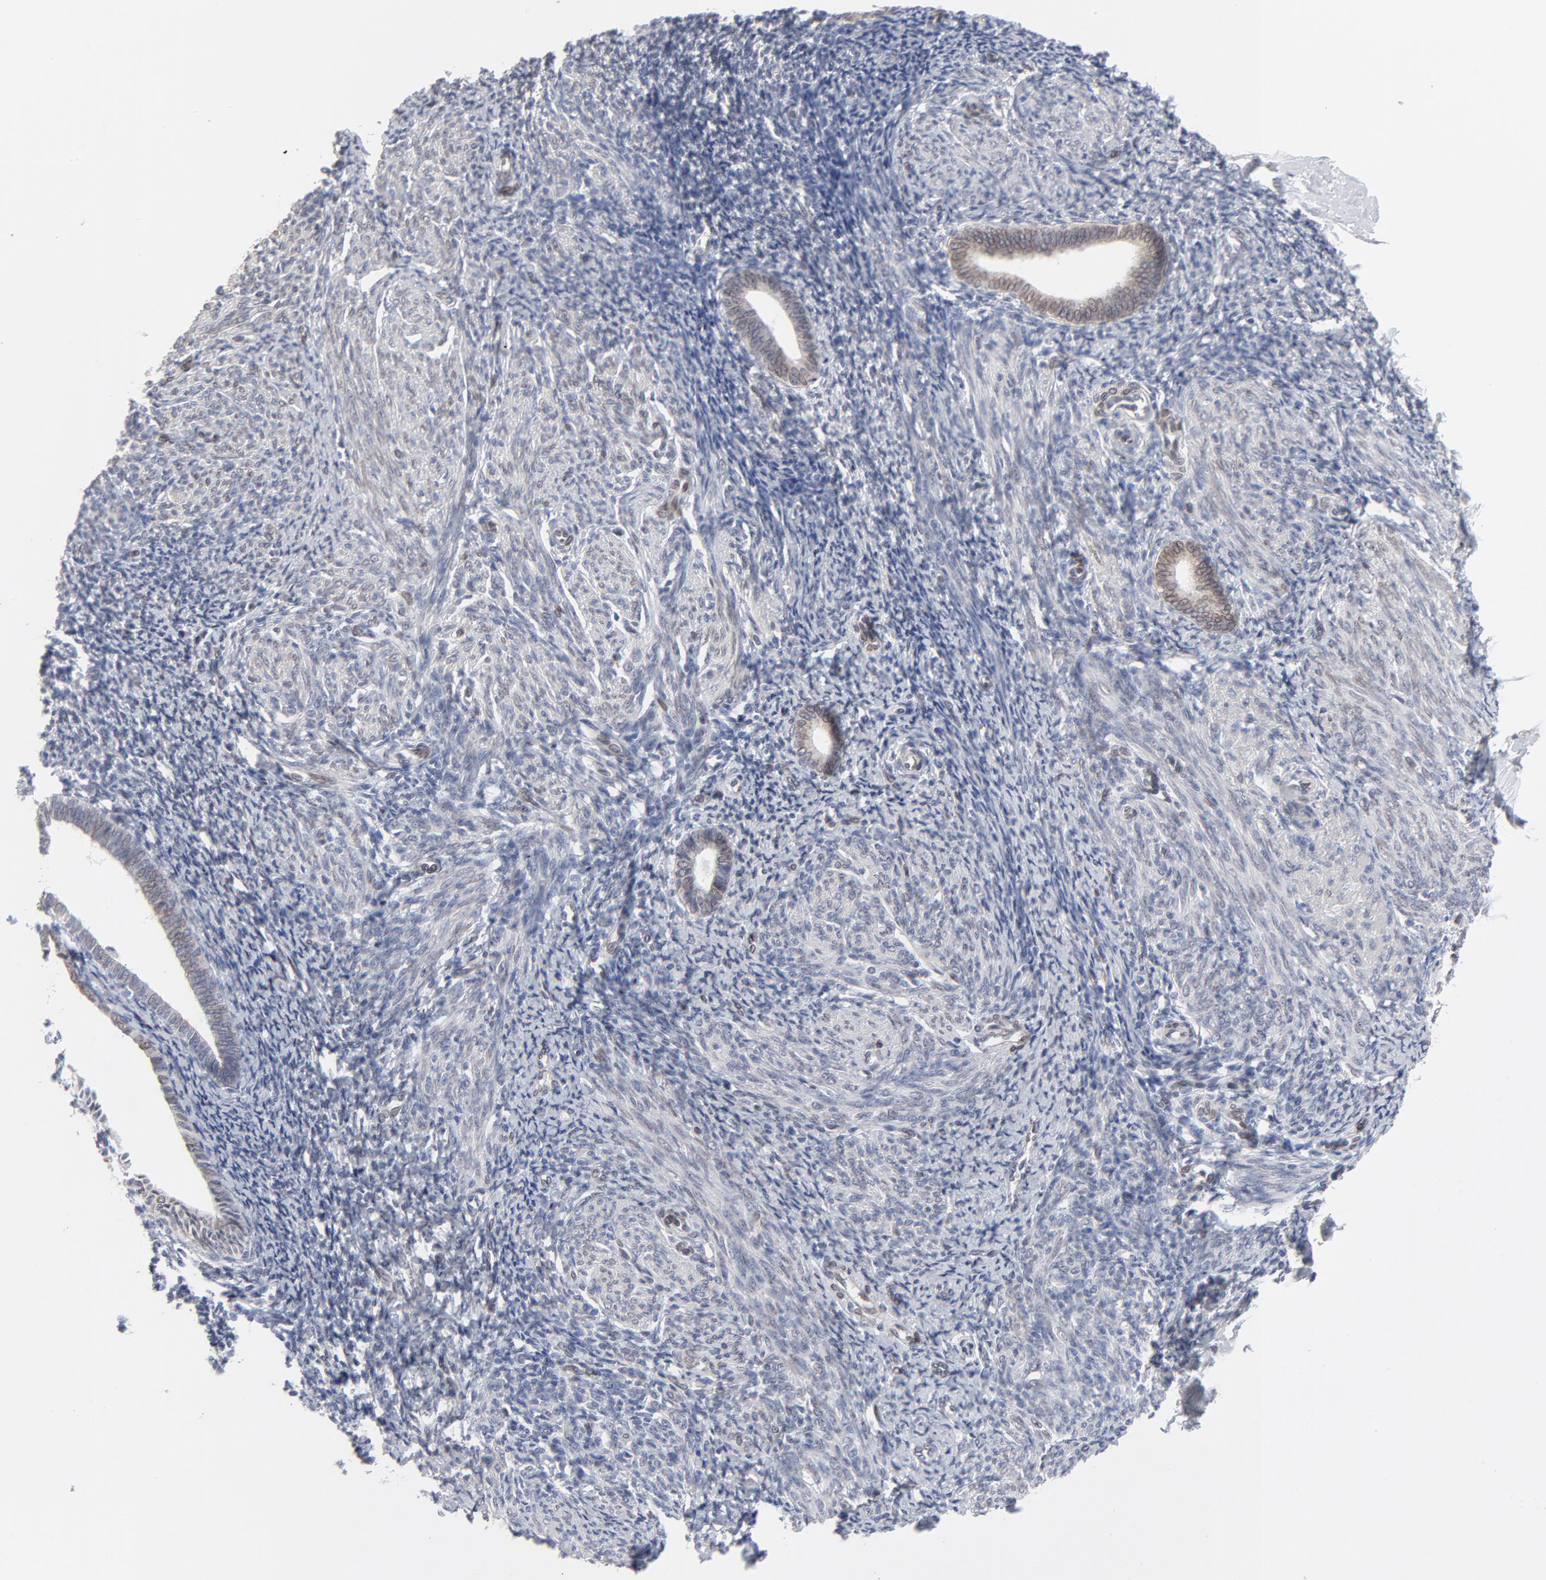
{"staining": {"intensity": "negative", "quantity": "none", "location": "none"}, "tissue": "endometrium", "cell_type": "Cells in endometrial stroma", "image_type": "normal", "snomed": [{"axis": "morphology", "description": "Normal tissue, NOS"}, {"axis": "topography", "description": "Endometrium"}], "caption": "A high-resolution image shows immunohistochemistry (IHC) staining of normal endometrium, which exhibits no significant positivity in cells in endometrial stroma. Brightfield microscopy of immunohistochemistry (IHC) stained with DAB (3,3'-diaminobenzidine) (brown) and hematoxylin (blue), captured at high magnification.", "gene": "SYNE2", "patient": {"sex": "female", "age": 57}}